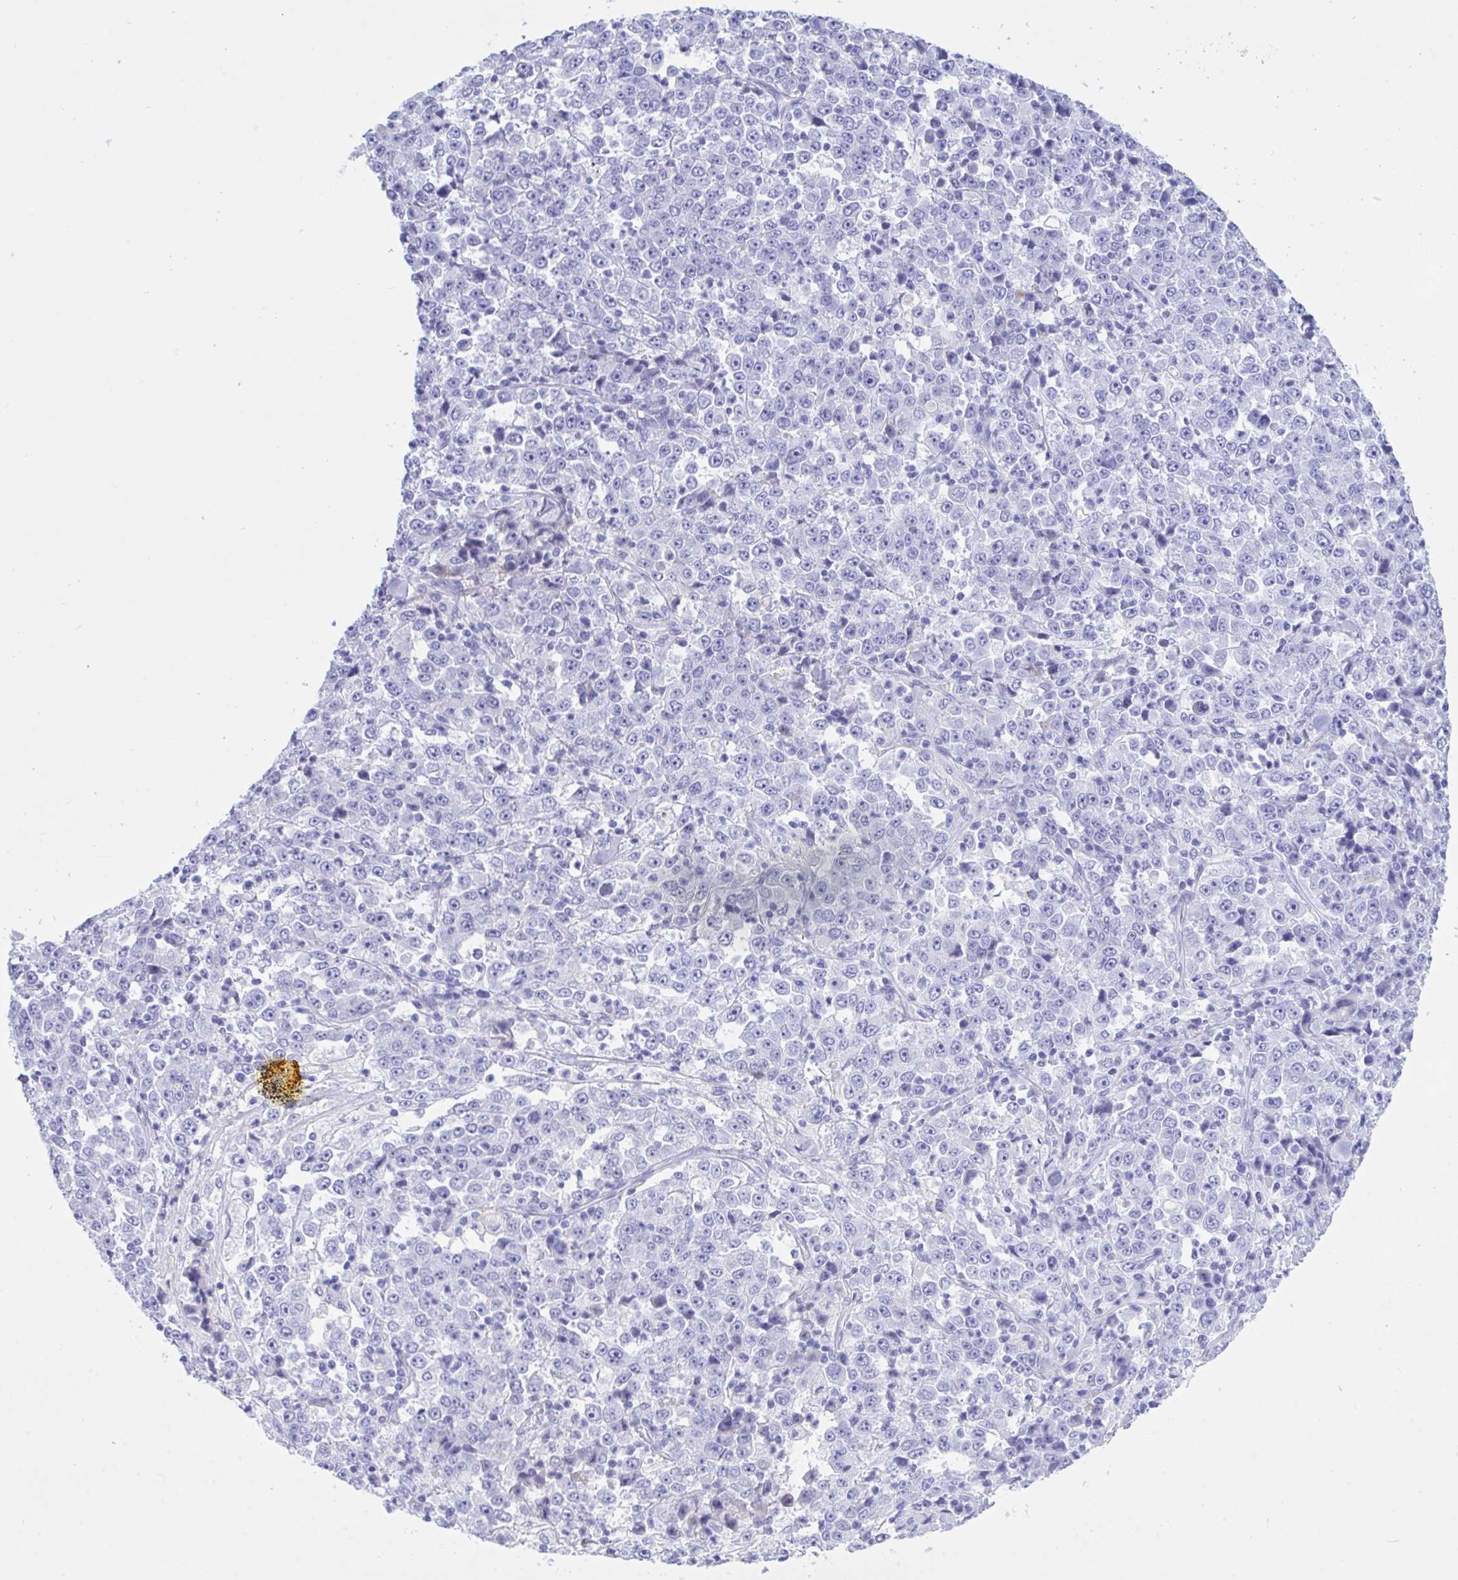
{"staining": {"intensity": "negative", "quantity": "none", "location": "none"}, "tissue": "stomach cancer", "cell_type": "Tumor cells", "image_type": "cancer", "snomed": [{"axis": "morphology", "description": "Normal tissue, NOS"}, {"axis": "morphology", "description": "Adenocarcinoma, NOS"}, {"axis": "topography", "description": "Stomach, upper"}, {"axis": "topography", "description": "Stomach"}], "caption": "Stomach cancer (adenocarcinoma) was stained to show a protein in brown. There is no significant expression in tumor cells.", "gene": "BEX5", "patient": {"sex": "male", "age": 59}}